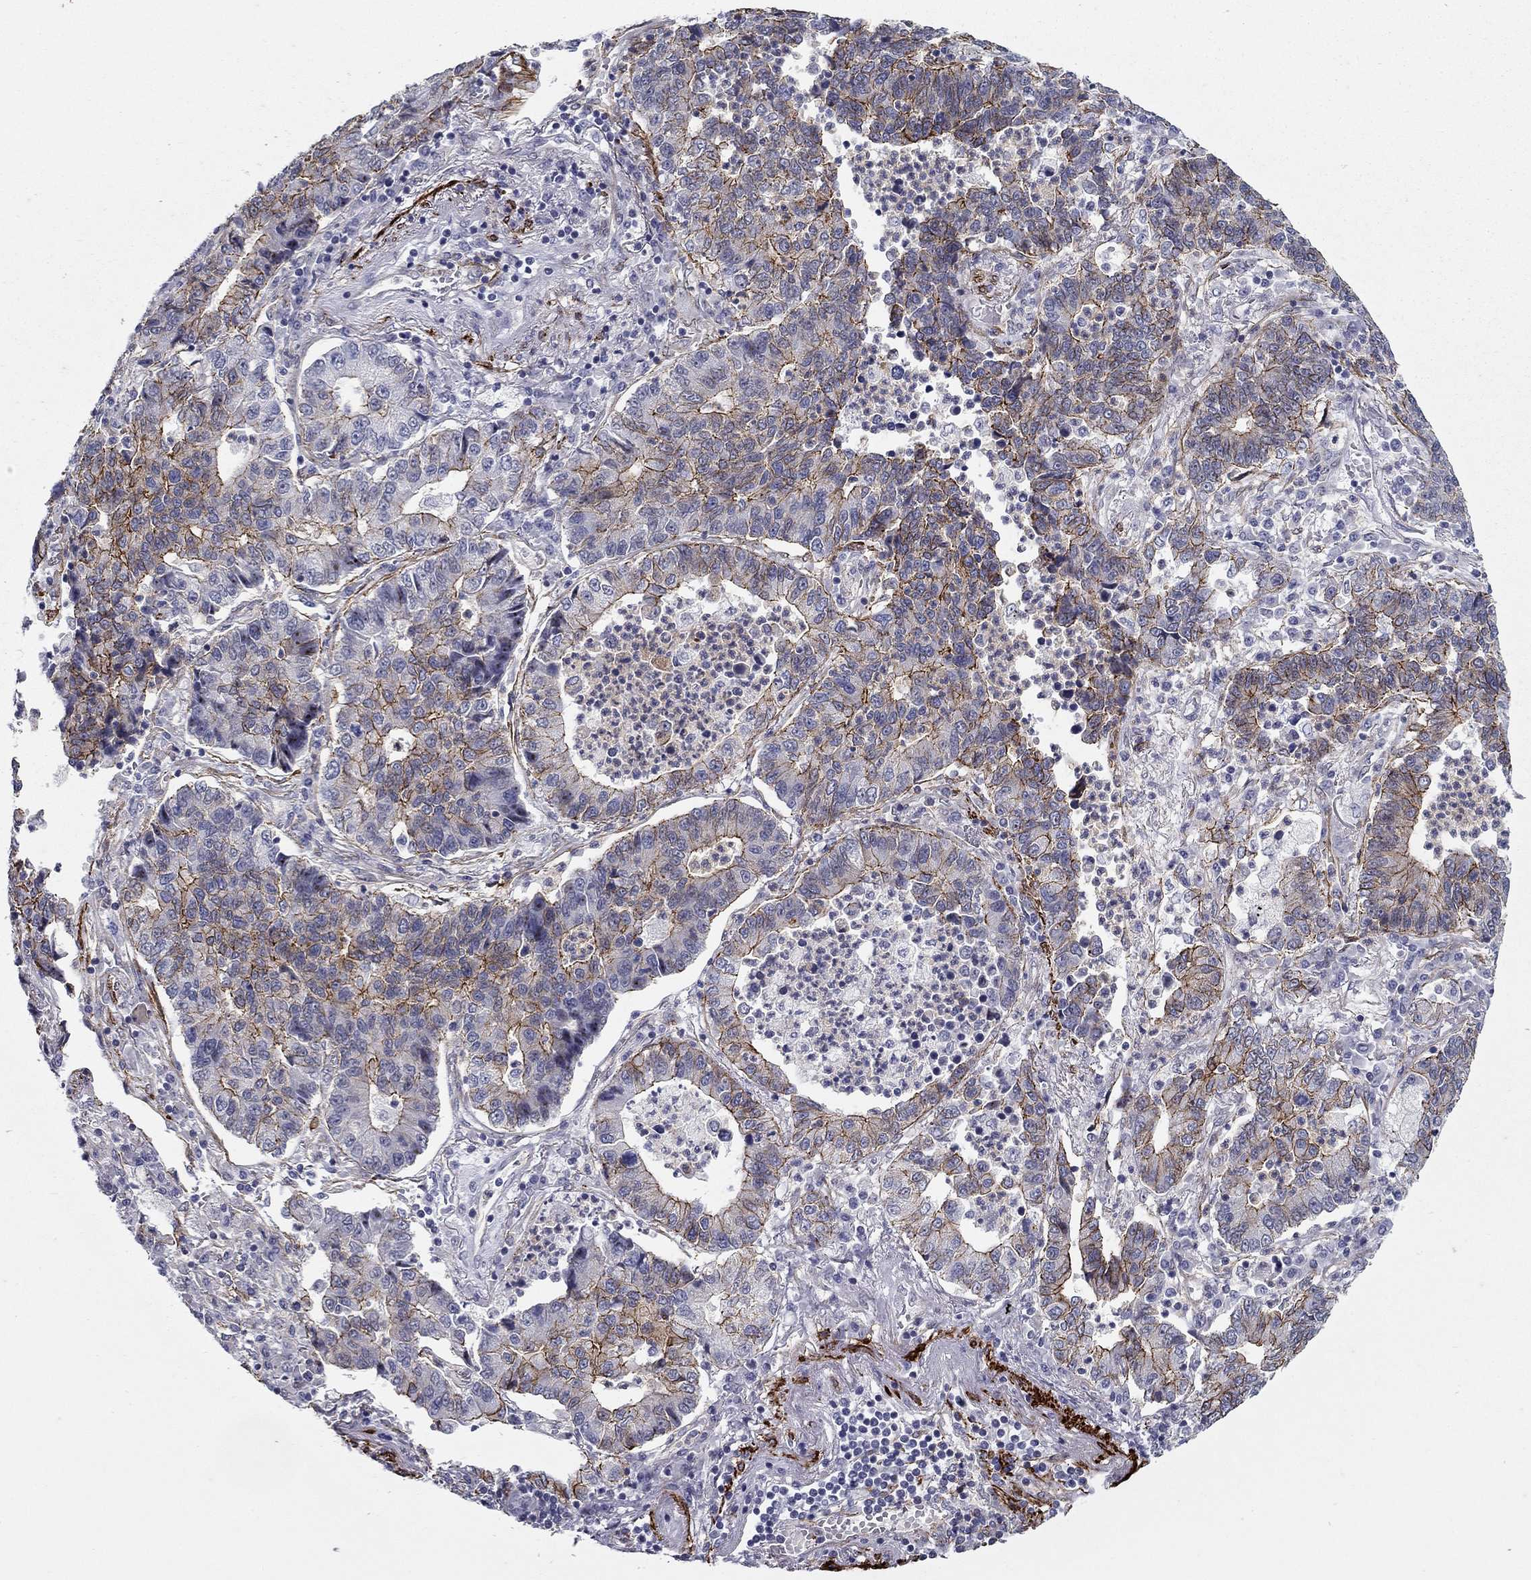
{"staining": {"intensity": "strong", "quantity": "25%-75%", "location": "cytoplasmic/membranous"}, "tissue": "lung cancer", "cell_type": "Tumor cells", "image_type": "cancer", "snomed": [{"axis": "morphology", "description": "Adenocarcinoma, NOS"}, {"axis": "topography", "description": "Lung"}], "caption": "Immunohistochemistry (DAB (3,3'-diaminobenzidine)) staining of human lung cancer shows strong cytoplasmic/membranous protein positivity in about 25%-75% of tumor cells. (DAB IHC, brown staining for protein, blue staining for nuclei).", "gene": "KRBA1", "patient": {"sex": "female", "age": 57}}